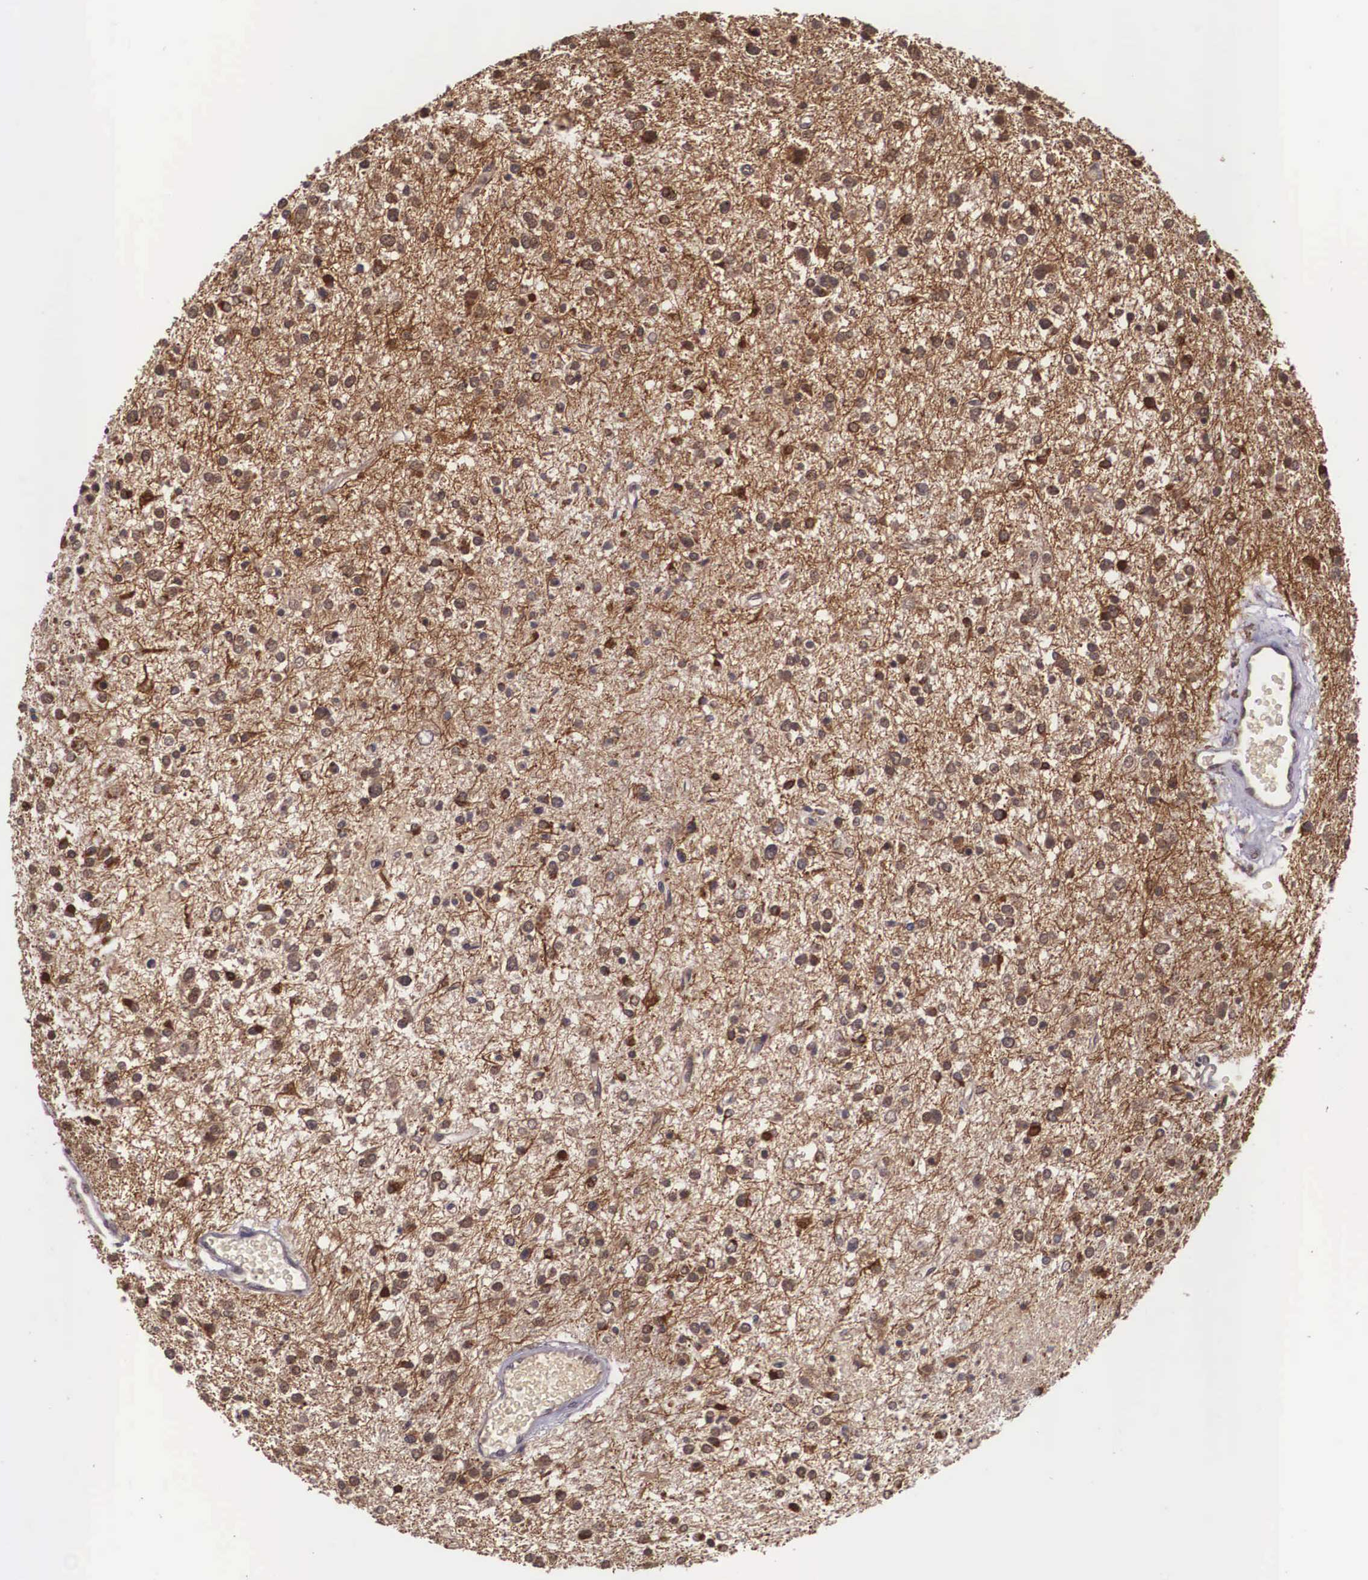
{"staining": {"intensity": "moderate", "quantity": ">75%", "location": "cytoplasmic/membranous"}, "tissue": "glioma", "cell_type": "Tumor cells", "image_type": "cancer", "snomed": [{"axis": "morphology", "description": "Glioma, malignant, Low grade"}, {"axis": "topography", "description": "Brain"}], "caption": "A medium amount of moderate cytoplasmic/membranous staining is identified in approximately >75% of tumor cells in glioma tissue.", "gene": "VASH1", "patient": {"sex": "female", "age": 36}}